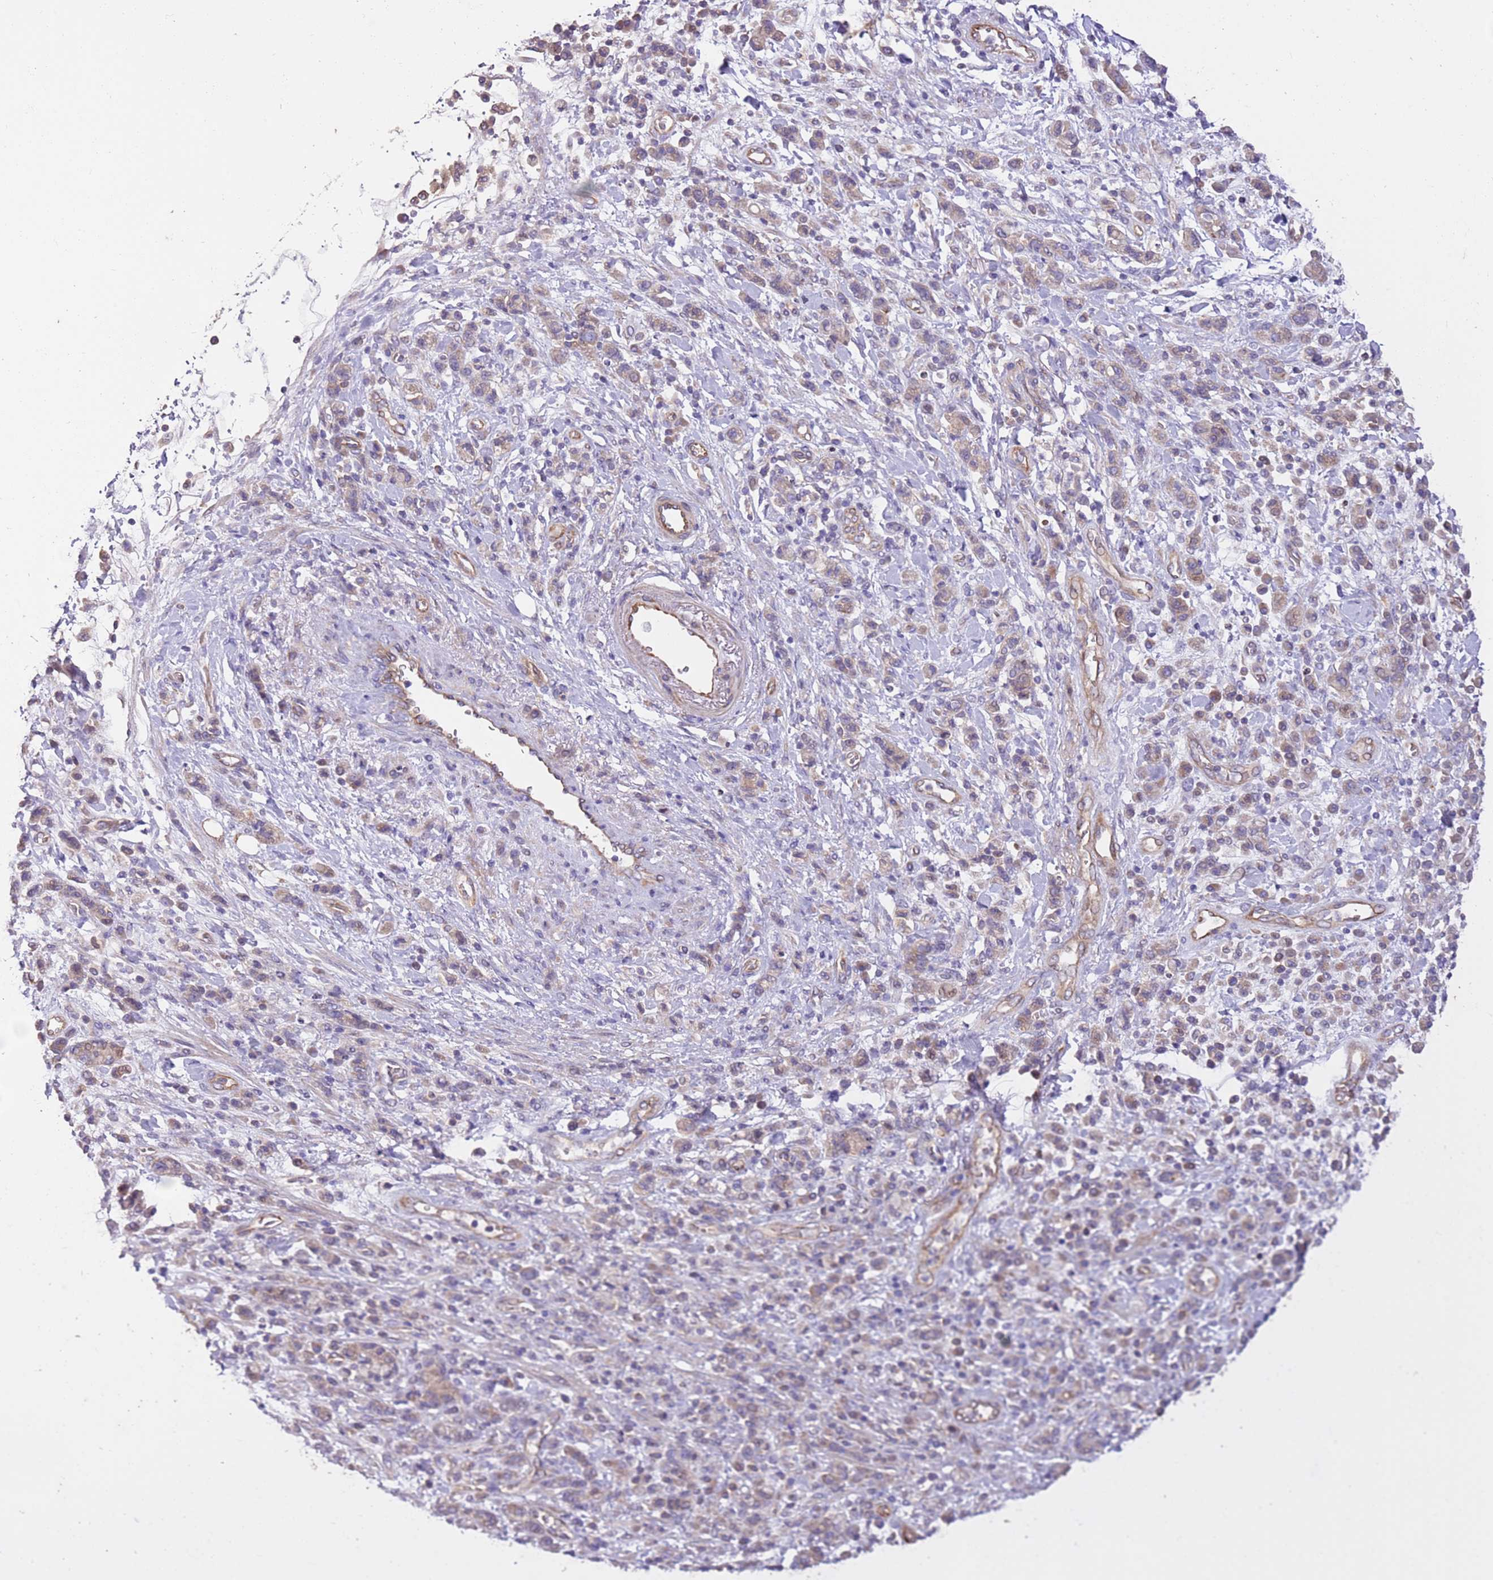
{"staining": {"intensity": "weak", "quantity": "25%-75%", "location": "cytoplasmic/membranous"}, "tissue": "stomach cancer", "cell_type": "Tumor cells", "image_type": "cancer", "snomed": [{"axis": "morphology", "description": "Adenocarcinoma, NOS"}, {"axis": "topography", "description": "Stomach"}], "caption": "A histopathology image of stomach adenocarcinoma stained for a protein shows weak cytoplasmic/membranous brown staining in tumor cells.", "gene": "FAM89B", "patient": {"sex": "male", "age": 77}}